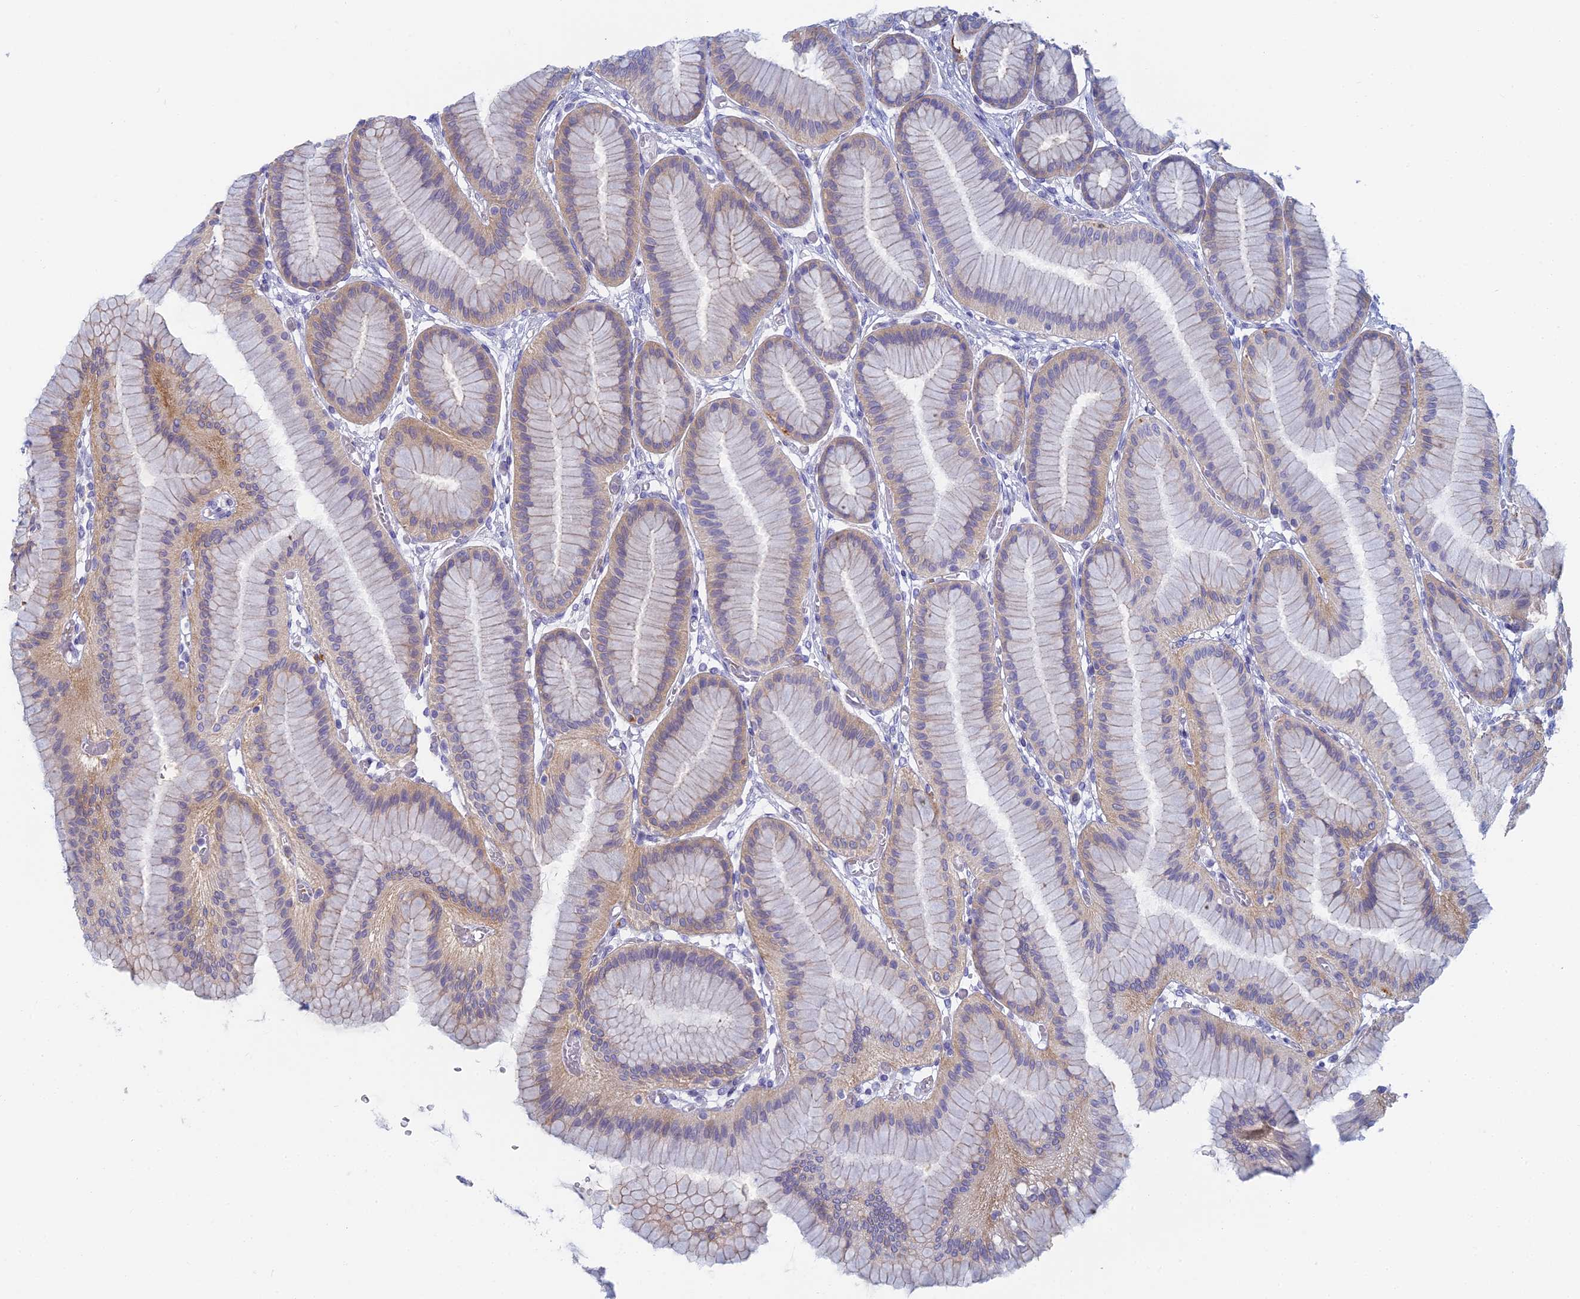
{"staining": {"intensity": "moderate", "quantity": "<25%", "location": "cytoplasmic/membranous"}, "tissue": "stomach", "cell_type": "Glandular cells", "image_type": "normal", "snomed": [{"axis": "morphology", "description": "Normal tissue, NOS"}, {"axis": "morphology", "description": "Adenocarcinoma, NOS"}, {"axis": "morphology", "description": "Adenocarcinoma, High grade"}, {"axis": "topography", "description": "Stomach, upper"}, {"axis": "topography", "description": "Stomach"}], "caption": "The micrograph exhibits immunohistochemical staining of unremarkable stomach. There is moderate cytoplasmic/membranous positivity is identified in about <25% of glandular cells.", "gene": "STRN4", "patient": {"sex": "female", "age": 65}}